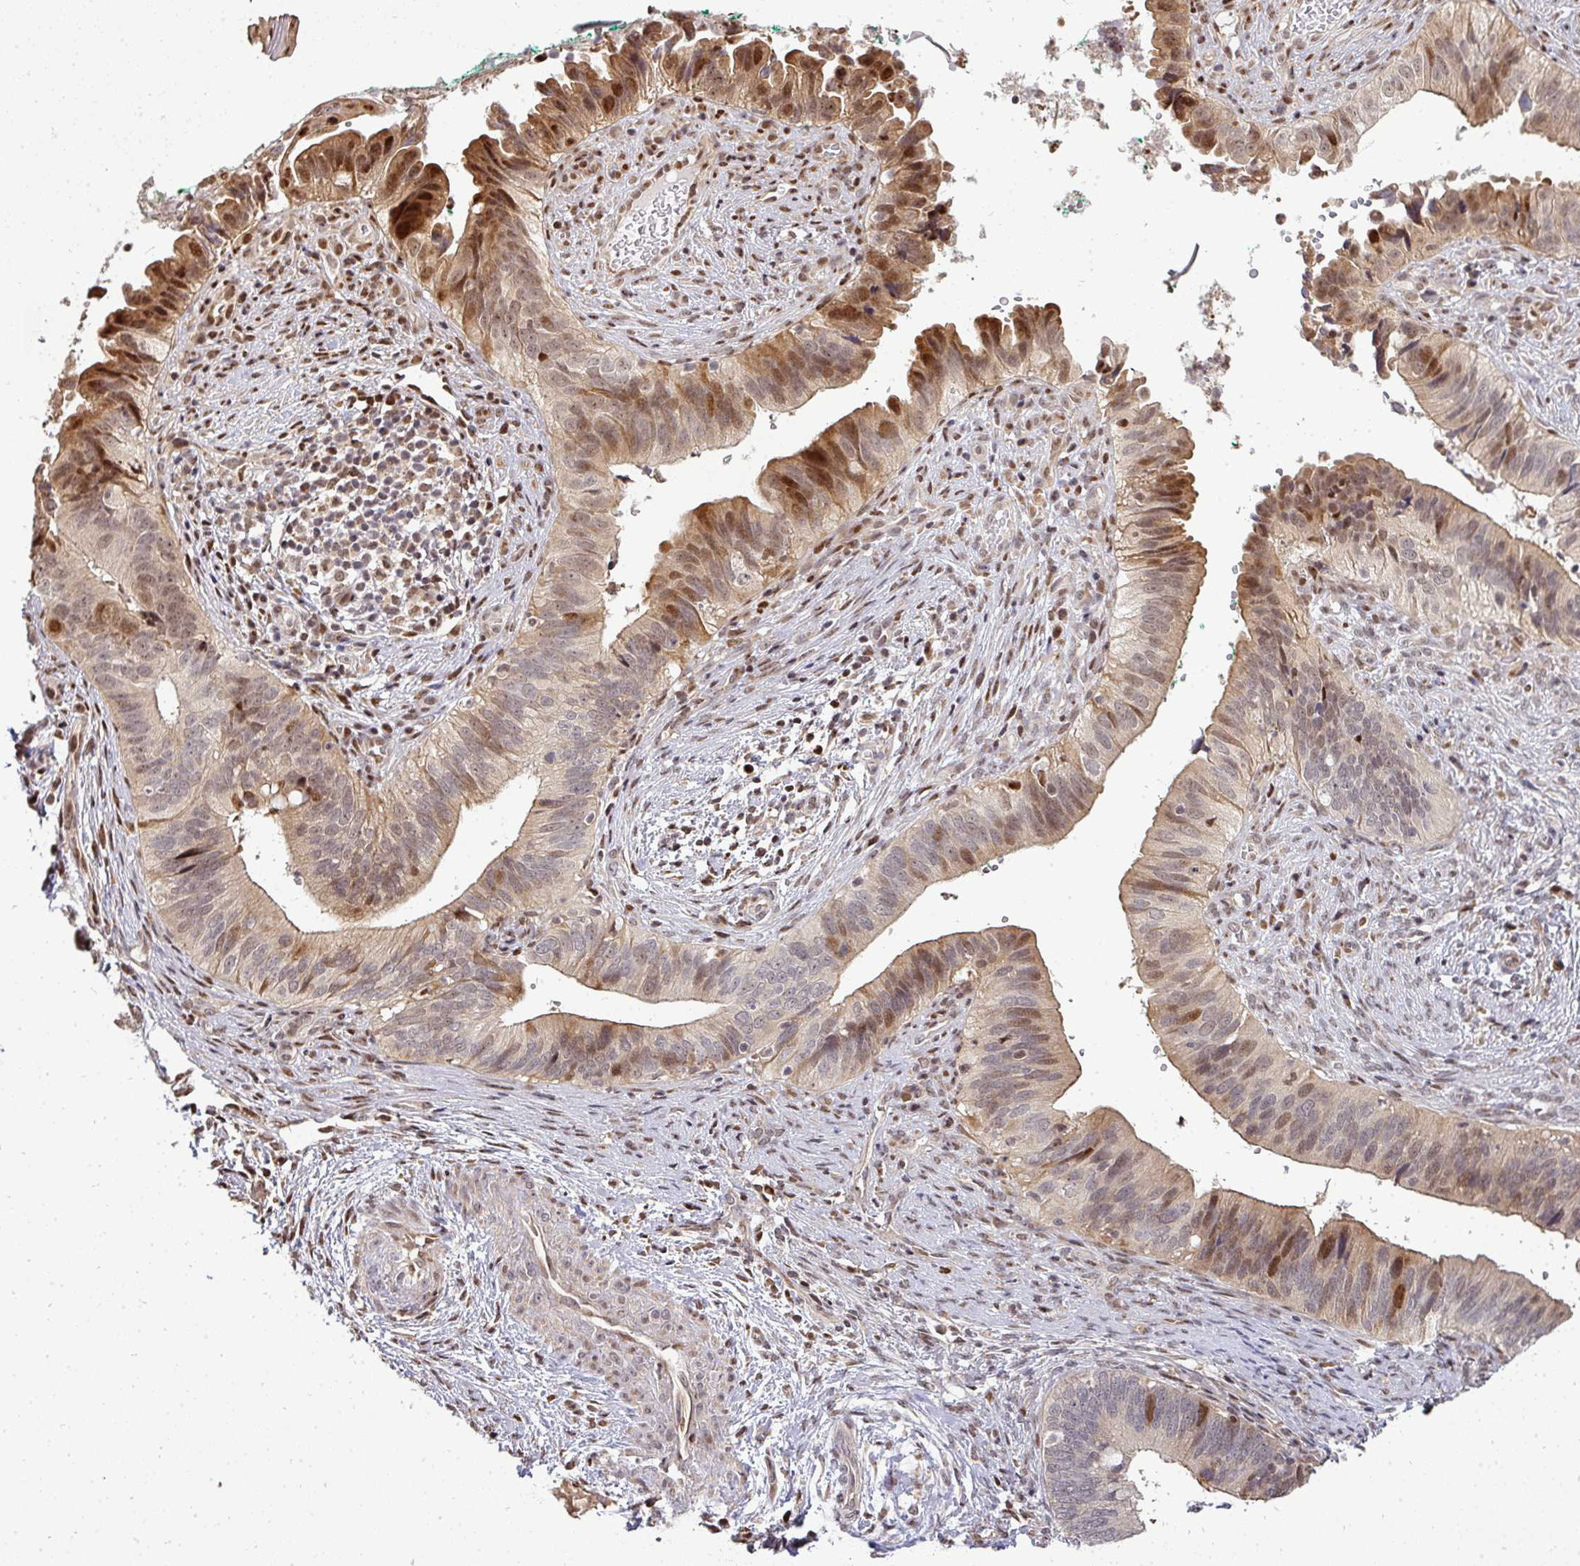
{"staining": {"intensity": "strong", "quantity": "<25%", "location": "cytoplasmic/membranous,nuclear"}, "tissue": "cervical cancer", "cell_type": "Tumor cells", "image_type": "cancer", "snomed": [{"axis": "morphology", "description": "Adenocarcinoma, NOS"}, {"axis": "topography", "description": "Cervix"}], "caption": "Protein staining demonstrates strong cytoplasmic/membranous and nuclear positivity in about <25% of tumor cells in adenocarcinoma (cervical).", "gene": "PATZ1", "patient": {"sex": "female", "age": 42}}